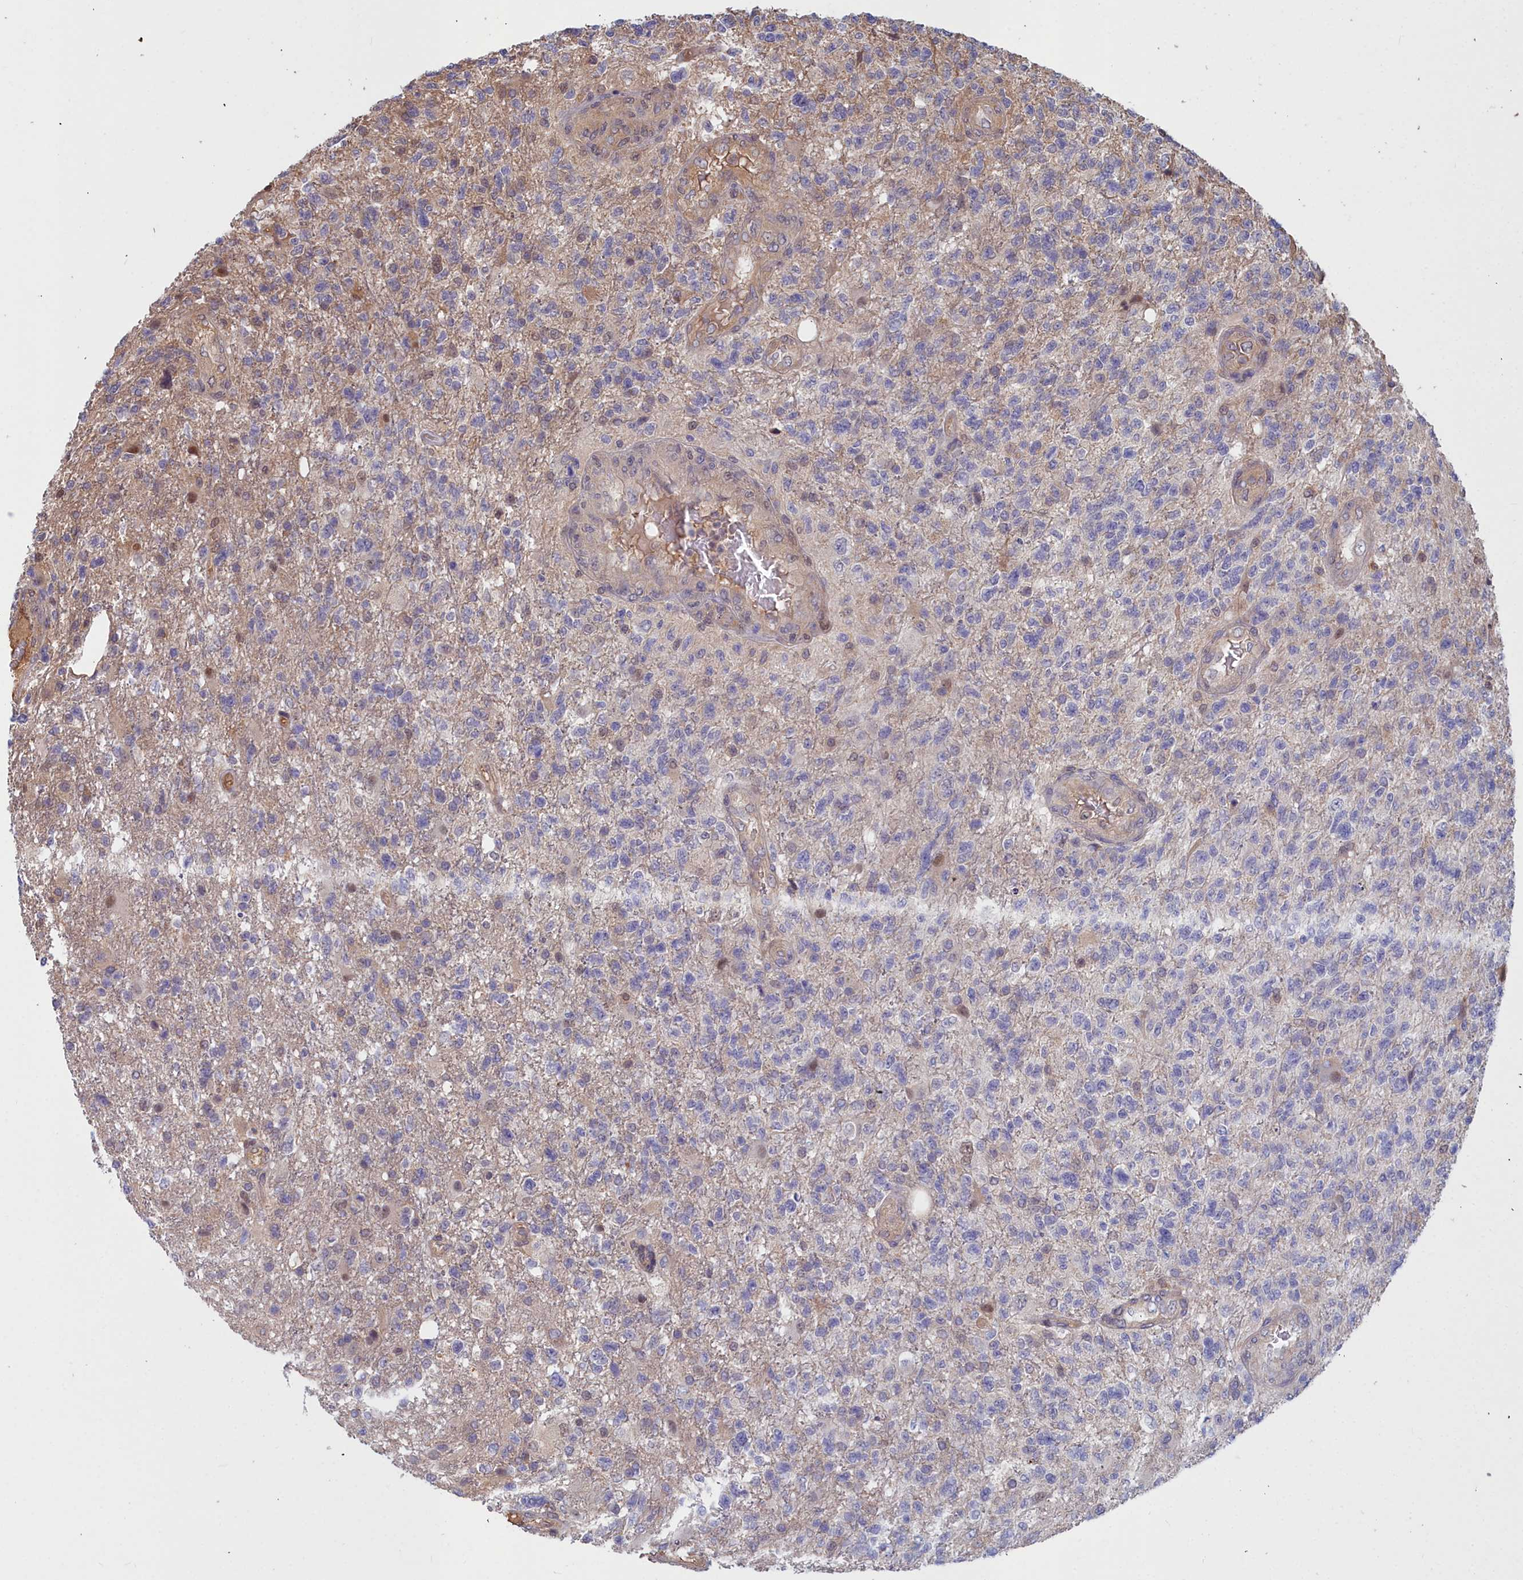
{"staining": {"intensity": "weak", "quantity": "<25%", "location": "nuclear"}, "tissue": "glioma", "cell_type": "Tumor cells", "image_type": "cancer", "snomed": [{"axis": "morphology", "description": "Glioma, malignant, High grade"}, {"axis": "topography", "description": "Brain"}], "caption": "A photomicrograph of human malignant high-grade glioma is negative for staining in tumor cells.", "gene": "GFRA2", "patient": {"sex": "male", "age": 56}}